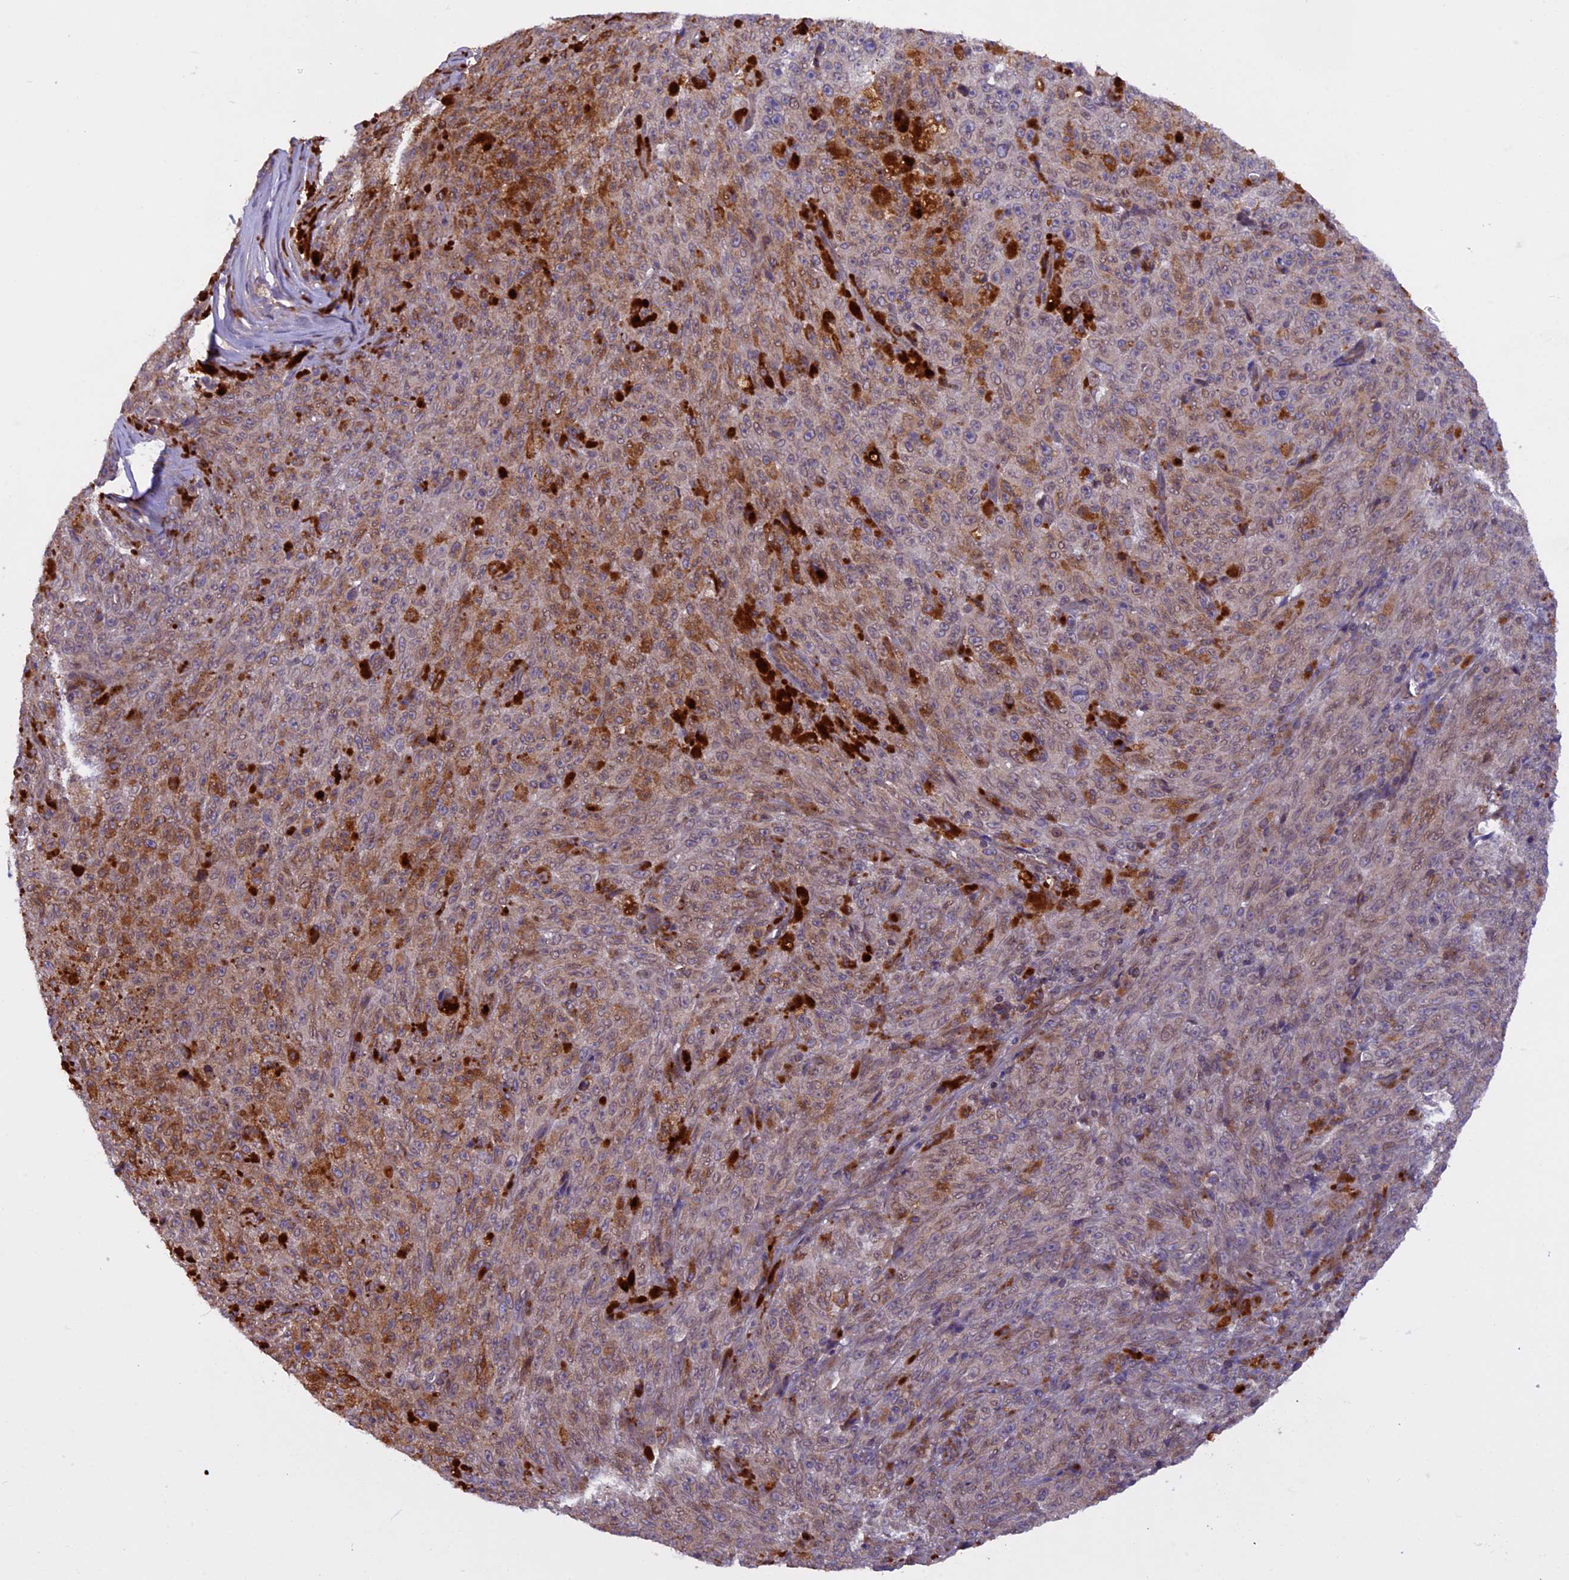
{"staining": {"intensity": "moderate", "quantity": "25%-75%", "location": "cytoplasmic/membranous"}, "tissue": "melanoma", "cell_type": "Tumor cells", "image_type": "cancer", "snomed": [{"axis": "morphology", "description": "Malignant melanoma, NOS"}, {"axis": "topography", "description": "Skin"}], "caption": "There is medium levels of moderate cytoplasmic/membranous positivity in tumor cells of malignant melanoma, as demonstrated by immunohistochemical staining (brown color).", "gene": "CCDC125", "patient": {"sex": "female", "age": 82}}